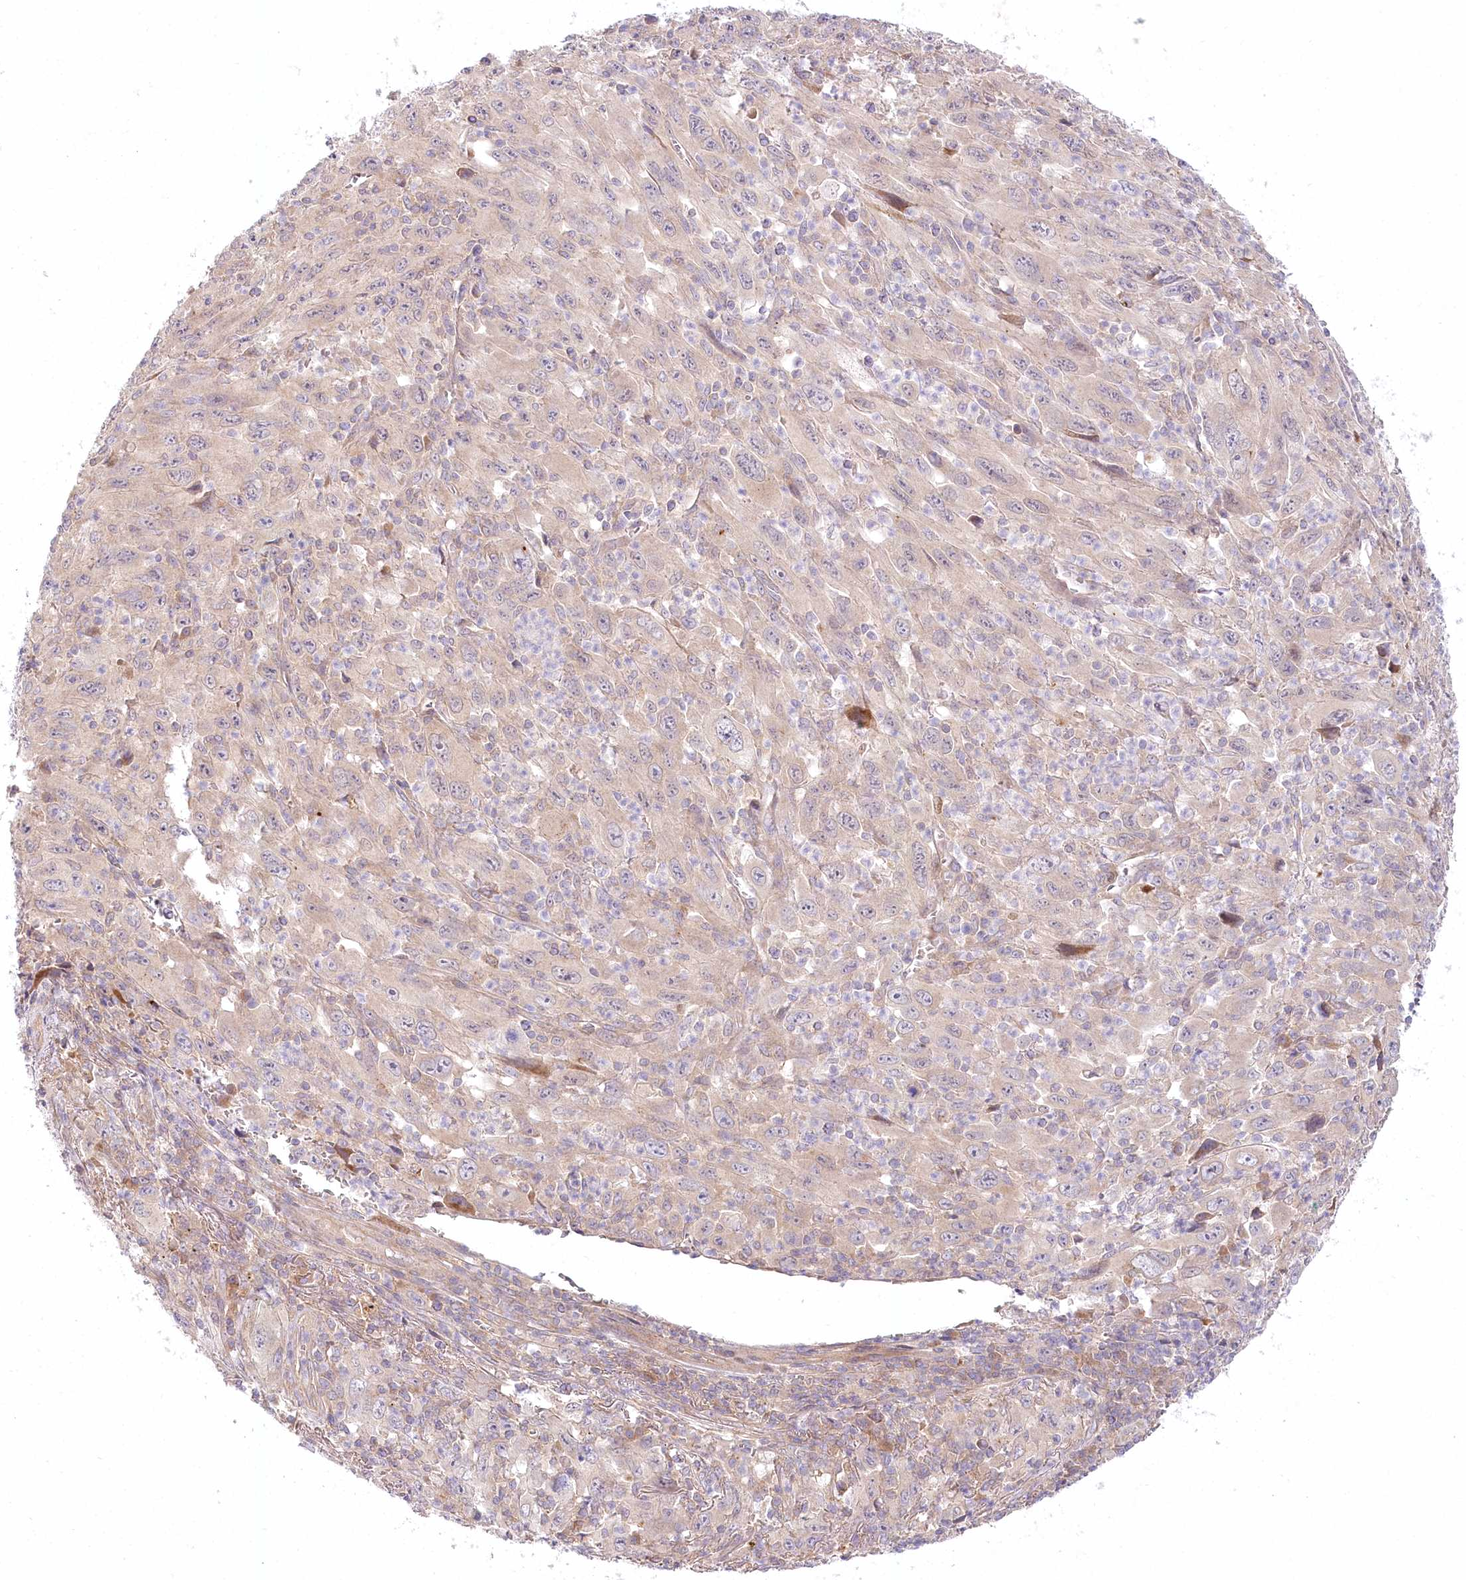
{"staining": {"intensity": "negative", "quantity": "none", "location": "none"}, "tissue": "melanoma", "cell_type": "Tumor cells", "image_type": "cancer", "snomed": [{"axis": "morphology", "description": "Malignant melanoma, Metastatic site"}, {"axis": "topography", "description": "Skin"}], "caption": "The immunohistochemistry histopathology image has no significant expression in tumor cells of melanoma tissue. The staining was performed using DAB to visualize the protein expression in brown, while the nuclei were stained in blue with hematoxylin (Magnification: 20x).", "gene": "PYROXD1", "patient": {"sex": "female", "age": 56}}